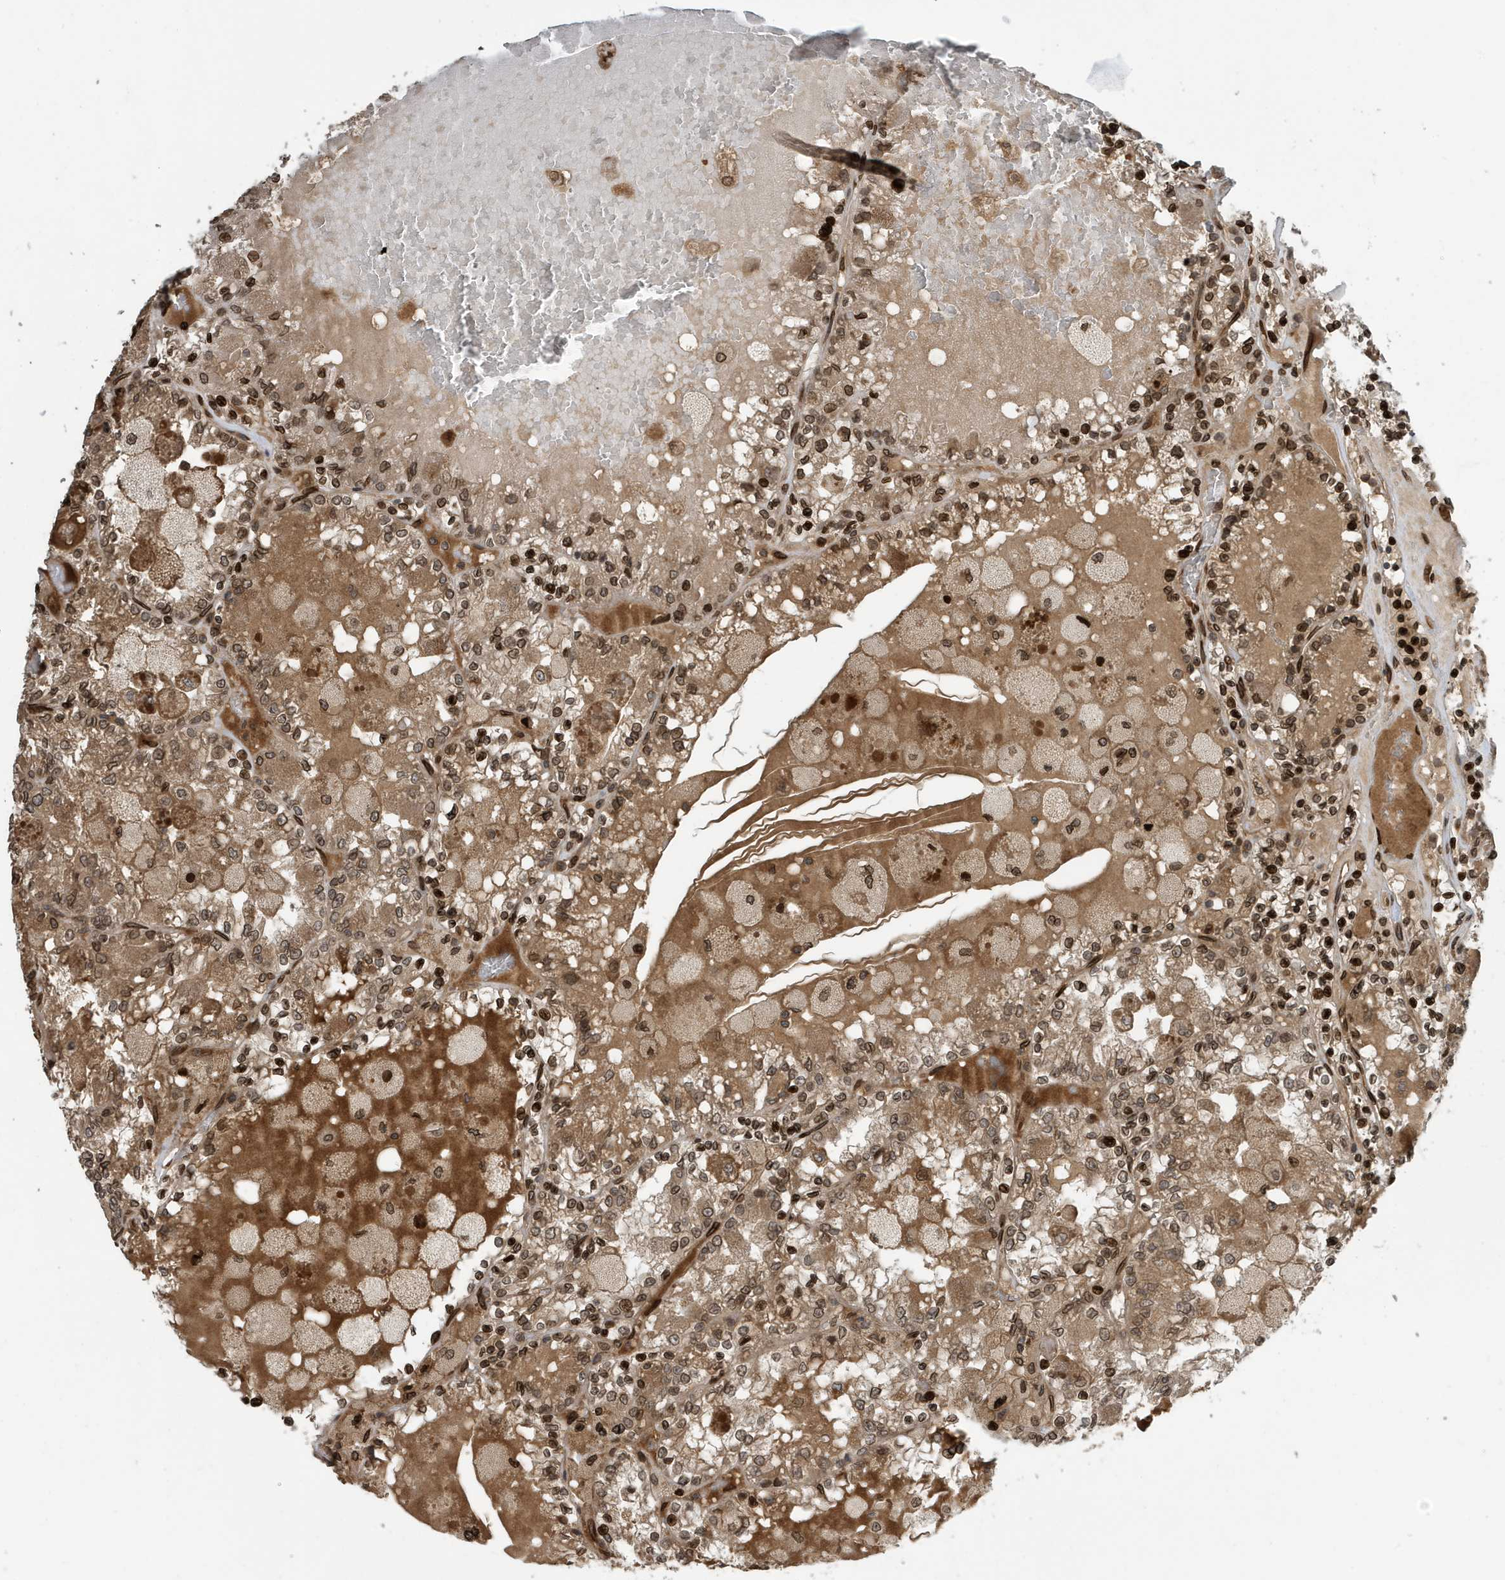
{"staining": {"intensity": "moderate", "quantity": ">75%", "location": "cytoplasmic/membranous,nuclear"}, "tissue": "renal cancer", "cell_type": "Tumor cells", "image_type": "cancer", "snomed": [{"axis": "morphology", "description": "Adenocarcinoma, NOS"}, {"axis": "topography", "description": "Kidney"}], "caption": "Immunohistochemistry (IHC) histopathology image of renal adenocarcinoma stained for a protein (brown), which displays medium levels of moderate cytoplasmic/membranous and nuclear staining in about >75% of tumor cells.", "gene": "DUSP18", "patient": {"sex": "female", "age": 56}}